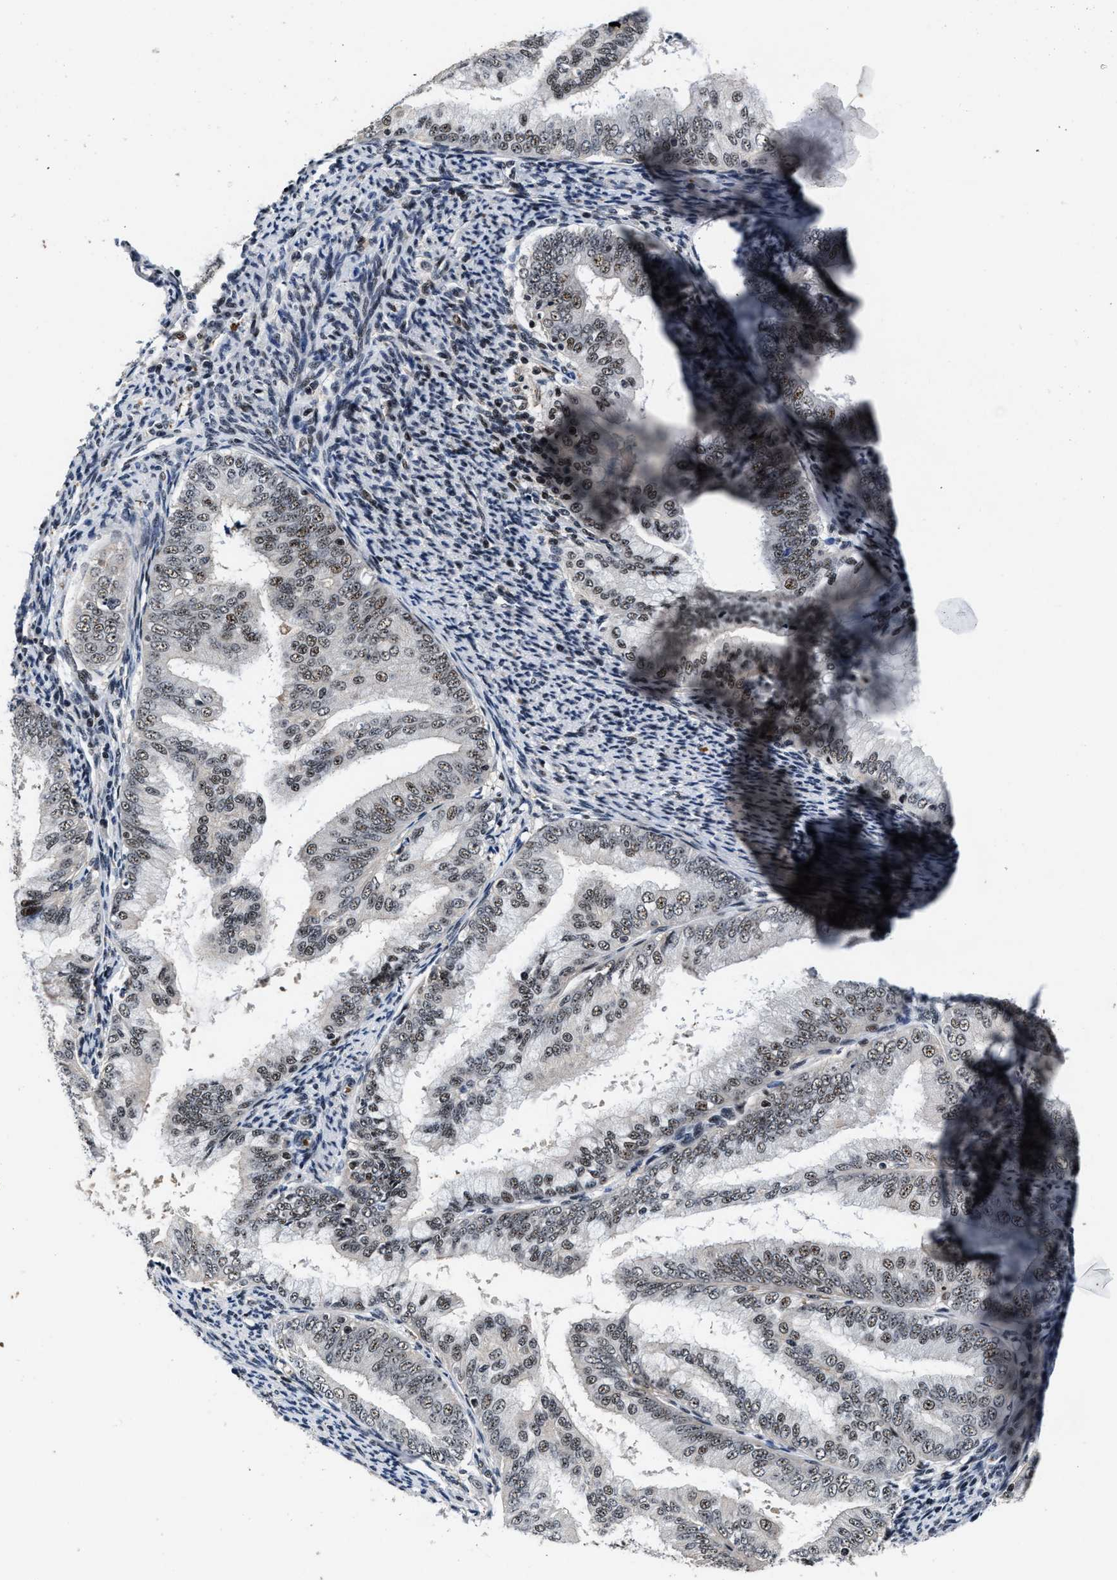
{"staining": {"intensity": "weak", "quantity": "25%-75%", "location": "nuclear"}, "tissue": "endometrial cancer", "cell_type": "Tumor cells", "image_type": "cancer", "snomed": [{"axis": "morphology", "description": "Adenocarcinoma, NOS"}, {"axis": "topography", "description": "Endometrium"}], "caption": "Protein staining of endometrial adenocarcinoma tissue reveals weak nuclear expression in approximately 25%-75% of tumor cells.", "gene": "ZNF233", "patient": {"sex": "female", "age": 63}}